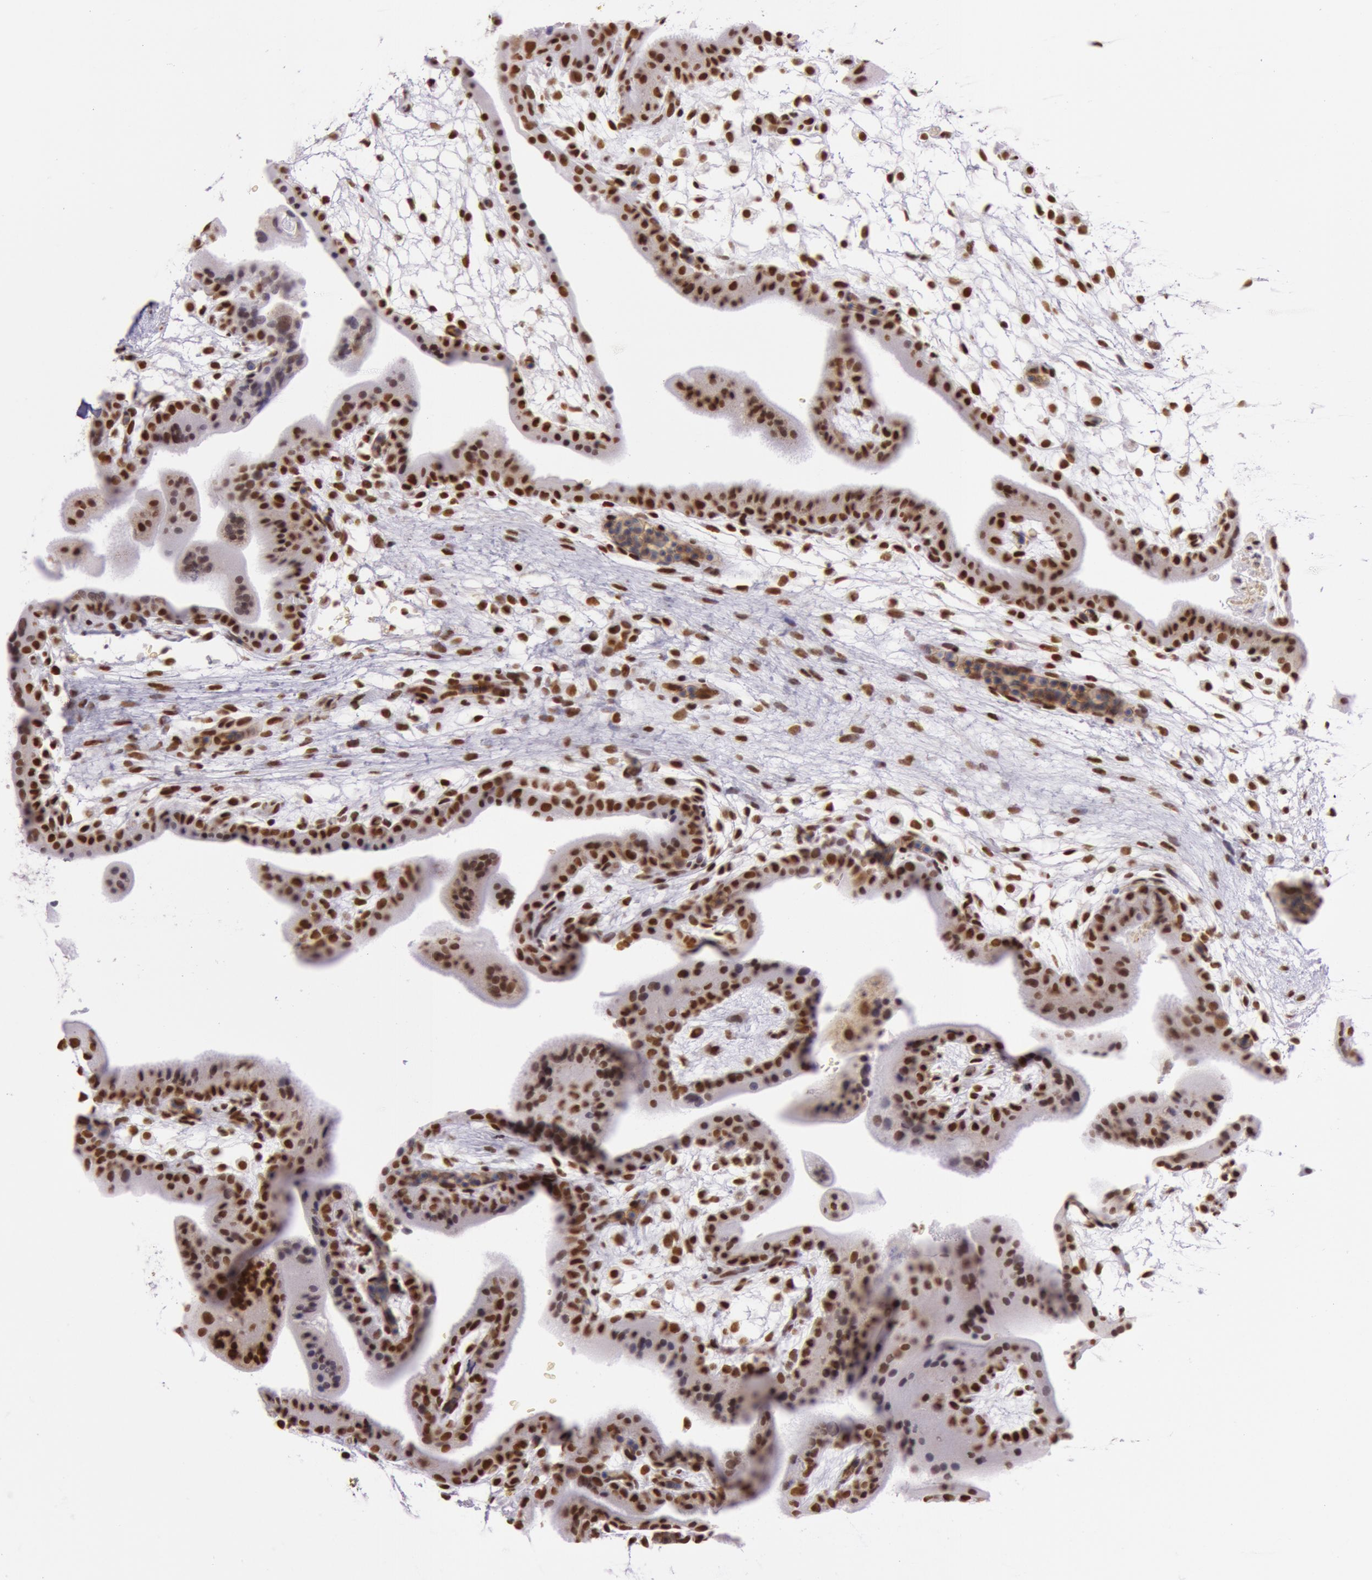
{"staining": {"intensity": "strong", "quantity": ">75%", "location": "nuclear"}, "tissue": "placenta", "cell_type": "Decidual cells", "image_type": "normal", "snomed": [{"axis": "morphology", "description": "Normal tissue, NOS"}, {"axis": "topography", "description": "Placenta"}], "caption": "Immunohistochemistry image of benign placenta stained for a protein (brown), which demonstrates high levels of strong nuclear positivity in about >75% of decidual cells.", "gene": "NBN", "patient": {"sex": "female", "age": 35}}